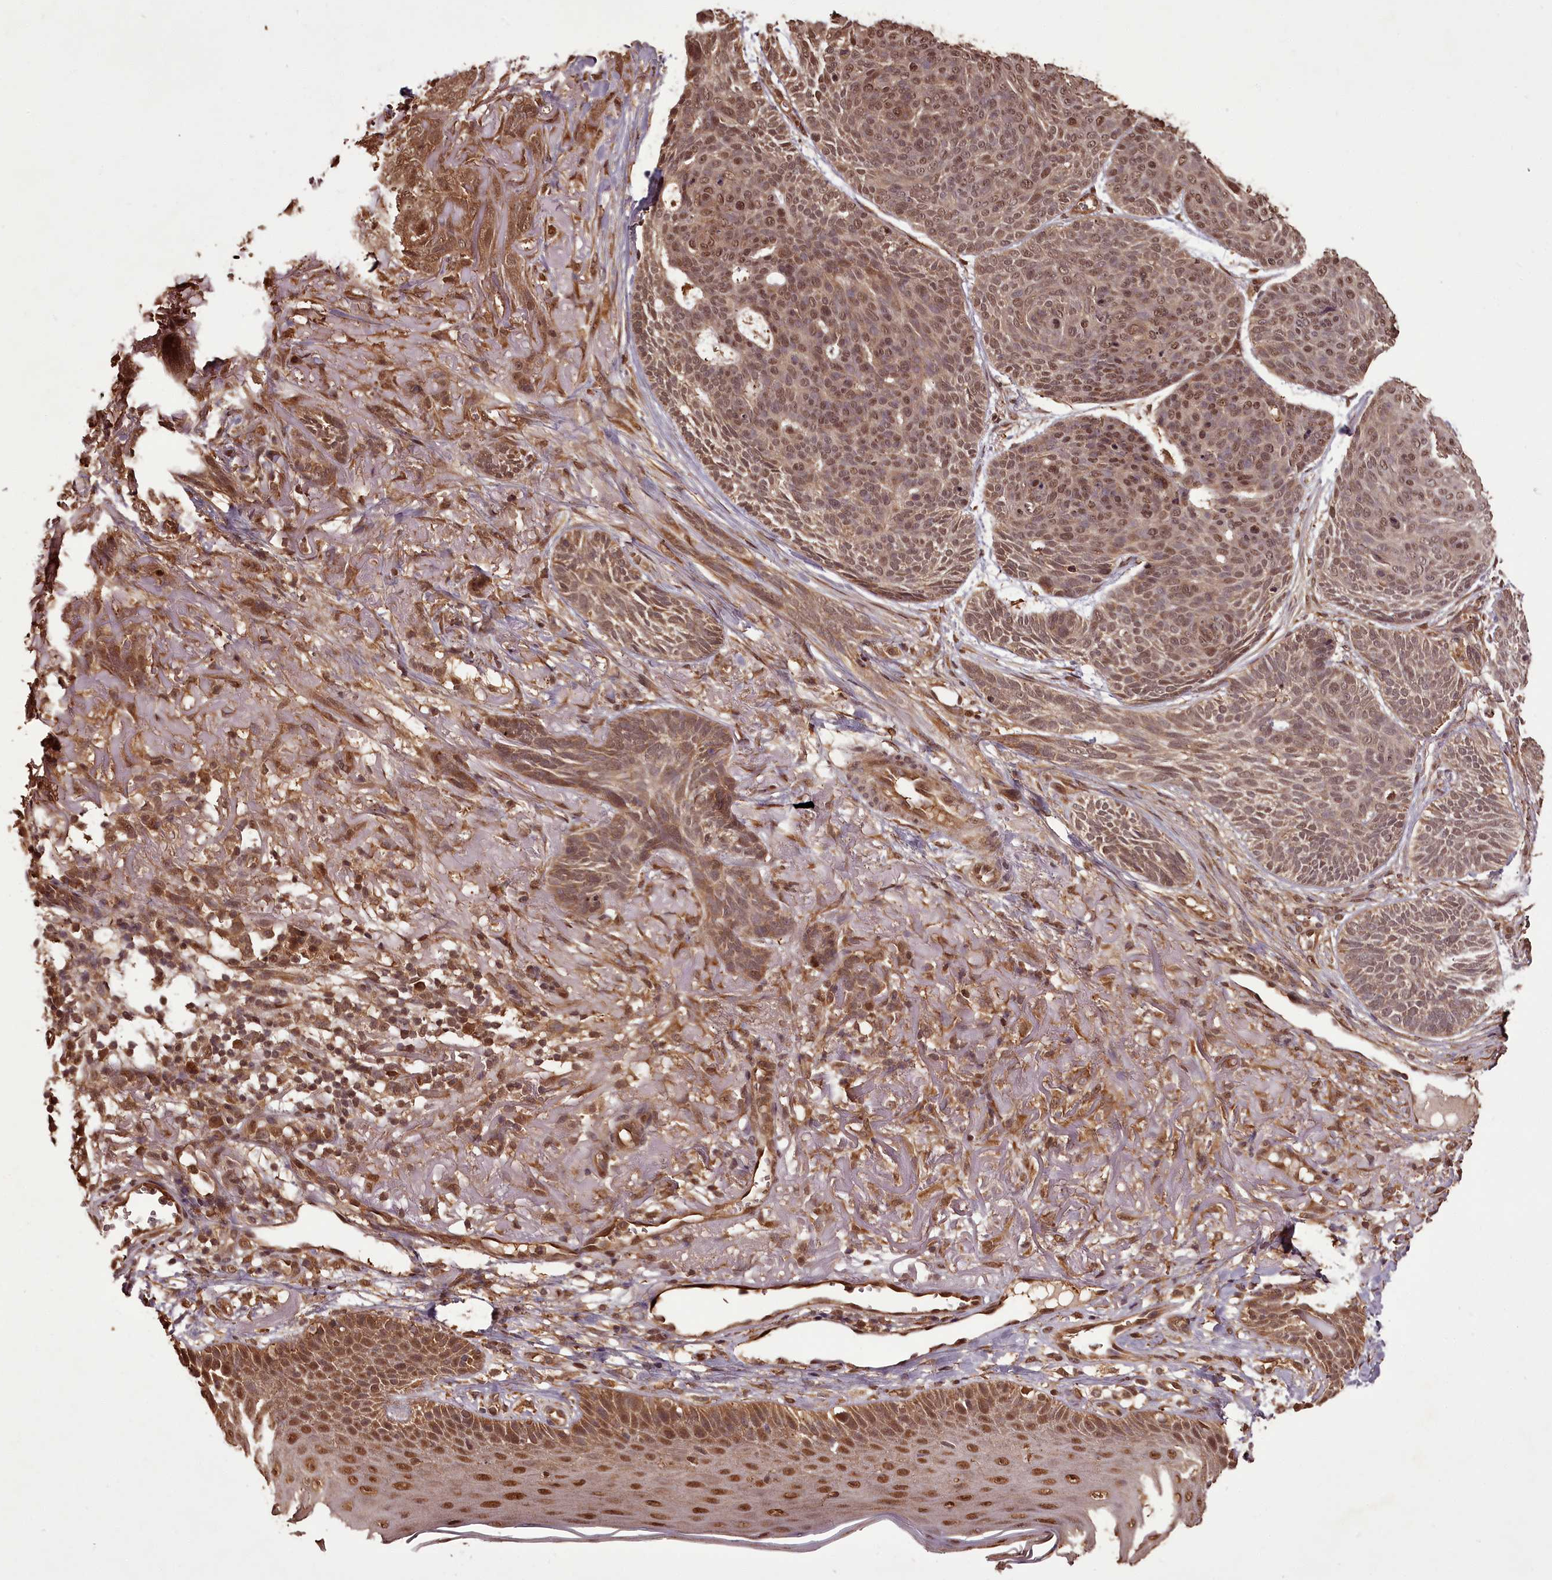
{"staining": {"intensity": "moderate", "quantity": ">75%", "location": "cytoplasmic/membranous,nuclear"}, "tissue": "skin cancer", "cell_type": "Tumor cells", "image_type": "cancer", "snomed": [{"axis": "morphology", "description": "Normal tissue, NOS"}, {"axis": "morphology", "description": "Basal cell carcinoma"}, {"axis": "topography", "description": "Skin"}], "caption": "This photomicrograph exhibits immunohistochemistry (IHC) staining of human basal cell carcinoma (skin), with medium moderate cytoplasmic/membranous and nuclear positivity in about >75% of tumor cells.", "gene": "NPRL2", "patient": {"sex": "male", "age": 66}}